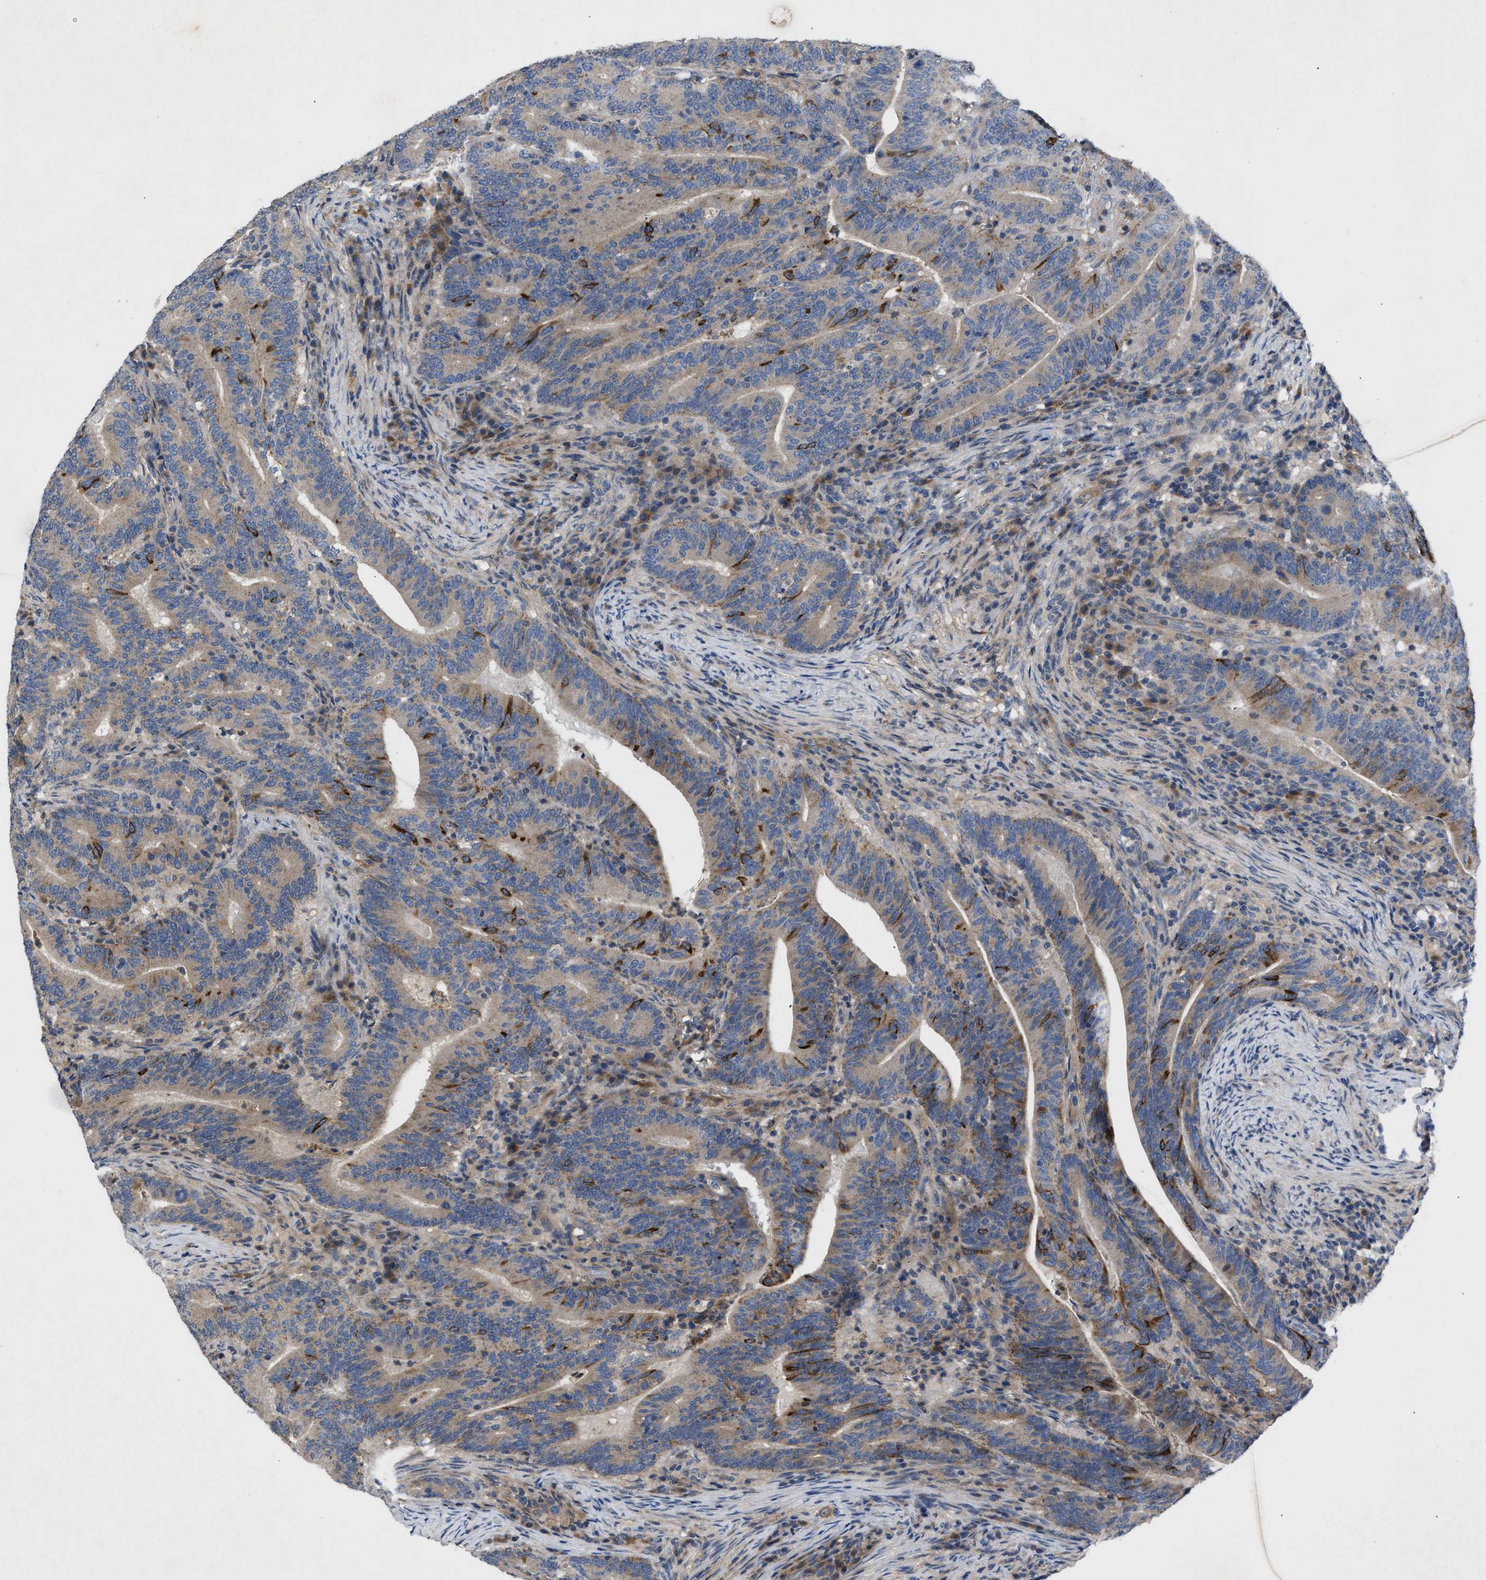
{"staining": {"intensity": "moderate", "quantity": ">75%", "location": "cytoplasmic/membranous"}, "tissue": "colorectal cancer", "cell_type": "Tumor cells", "image_type": "cancer", "snomed": [{"axis": "morphology", "description": "Adenocarcinoma, NOS"}, {"axis": "topography", "description": "Colon"}], "caption": "A brown stain highlights moderate cytoplasmic/membranous expression of a protein in colorectal cancer (adenocarcinoma) tumor cells.", "gene": "VPS4A", "patient": {"sex": "female", "age": 66}}